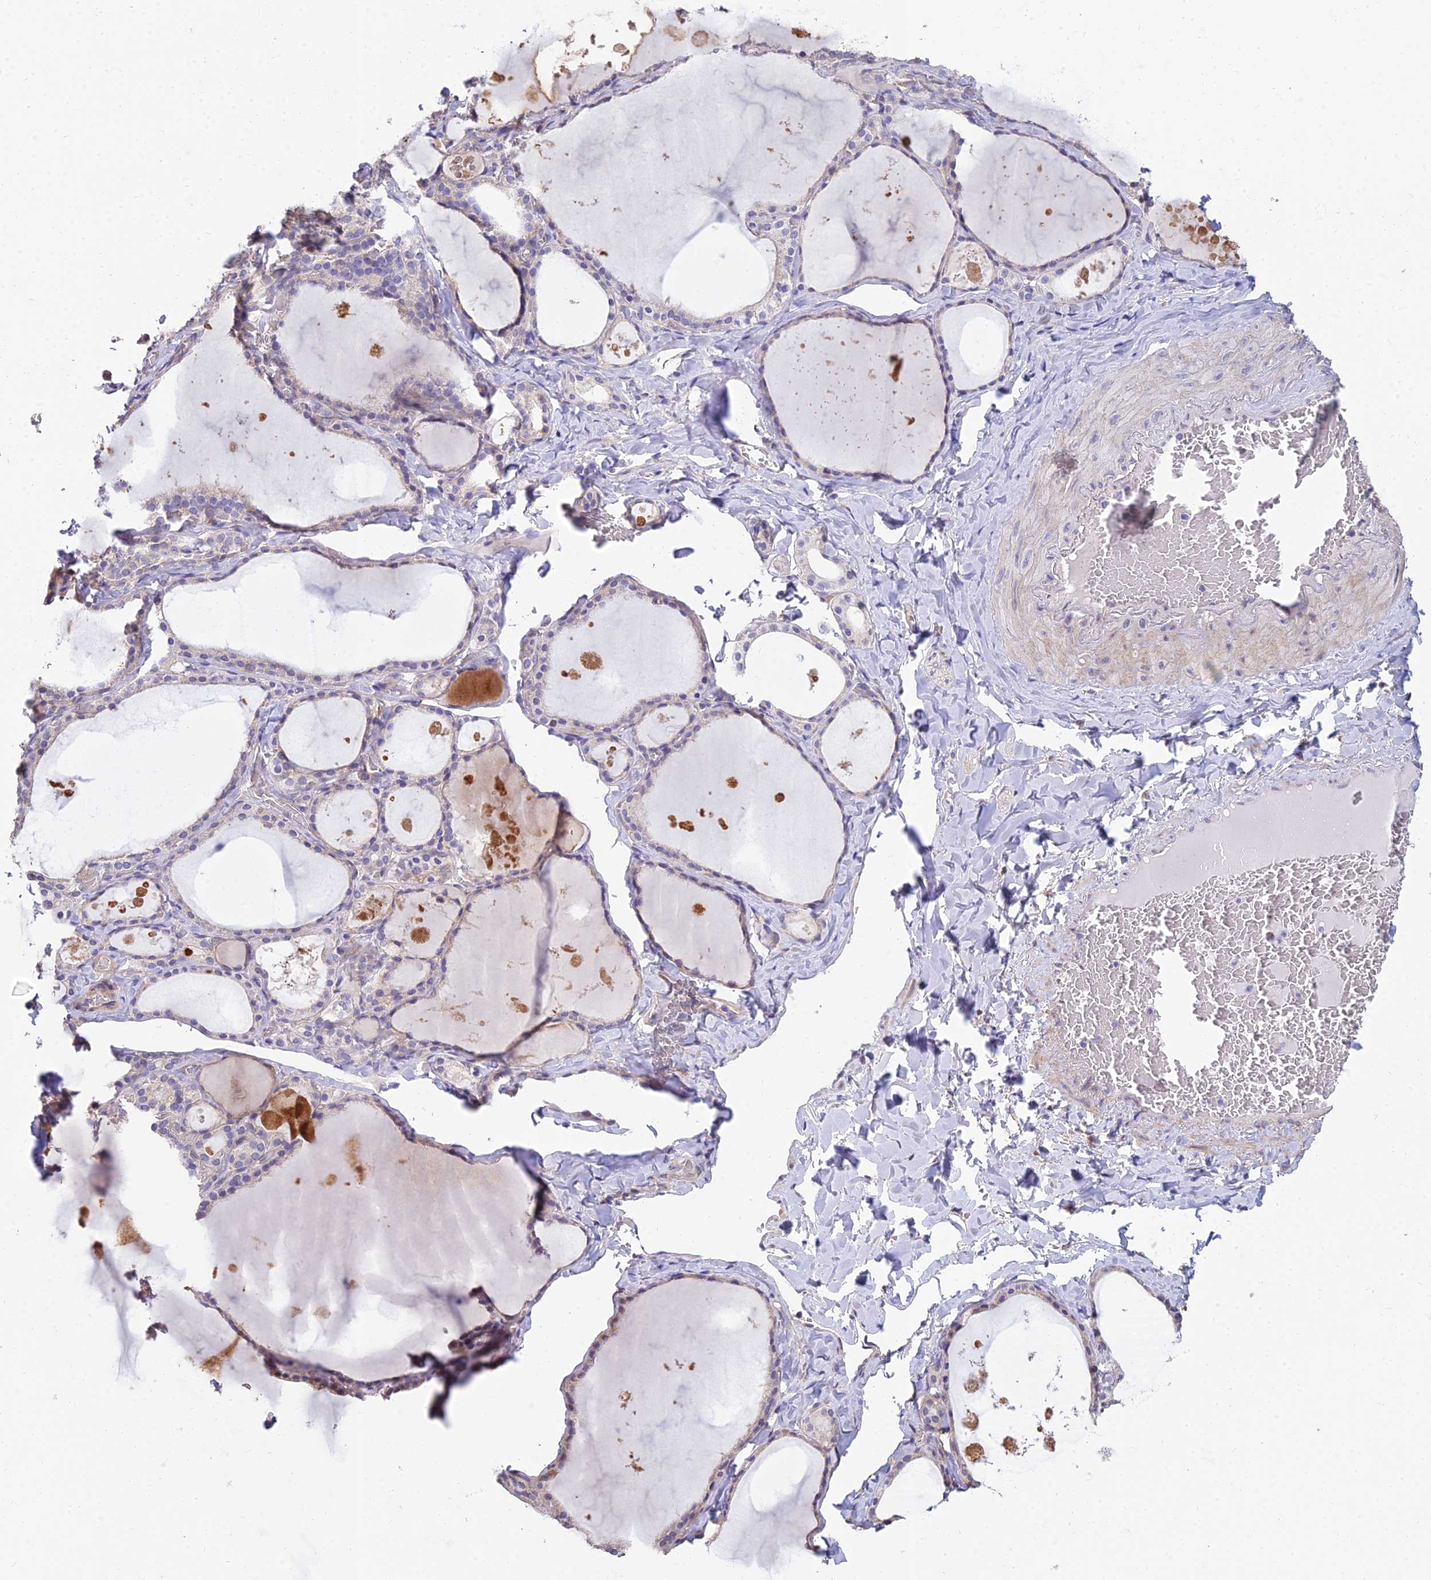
{"staining": {"intensity": "weak", "quantity": "<25%", "location": "cytoplasmic/membranous"}, "tissue": "thyroid gland", "cell_type": "Glandular cells", "image_type": "normal", "snomed": [{"axis": "morphology", "description": "Normal tissue, NOS"}, {"axis": "topography", "description": "Thyroid gland"}], "caption": "Protein analysis of unremarkable thyroid gland displays no significant staining in glandular cells.", "gene": "ARL8A", "patient": {"sex": "male", "age": 56}}